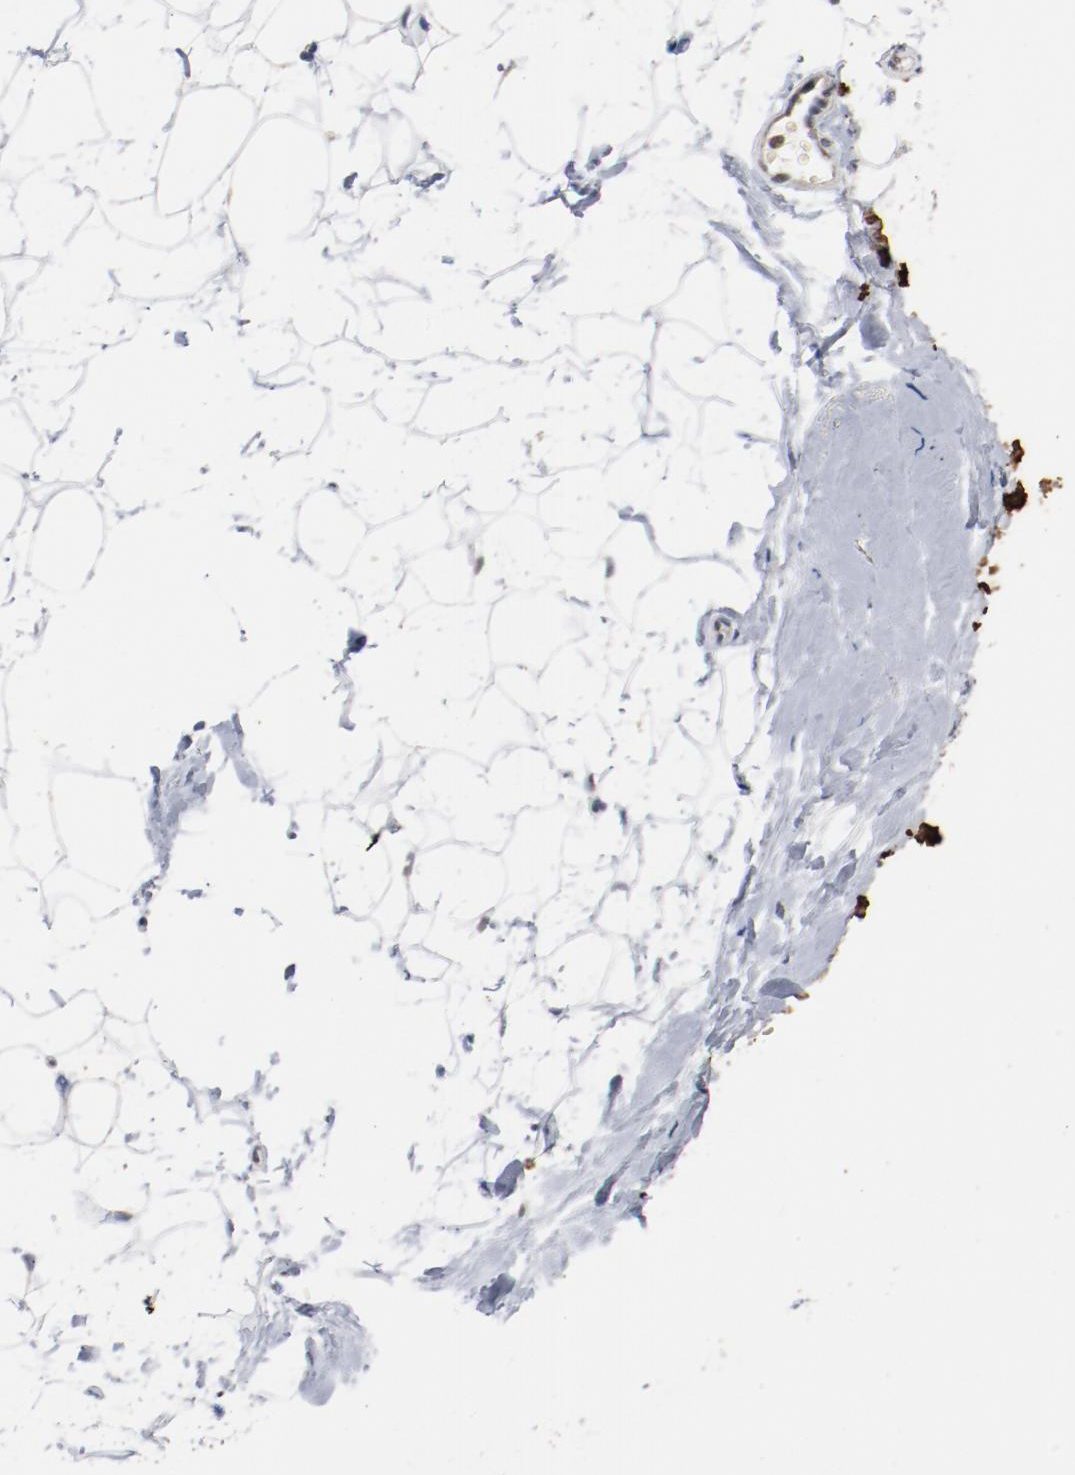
{"staining": {"intensity": "negative", "quantity": "none", "location": "none"}, "tissue": "breast", "cell_type": "Adipocytes", "image_type": "normal", "snomed": [{"axis": "morphology", "description": "Normal tissue, NOS"}, {"axis": "topography", "description": "Breast"}], "caption": "Immunohistochemical staining of normal human breast shows no significant positivity in adipocytes.", "gene": "ERICH1", "patient": {"sex": "female", "age": 22}}